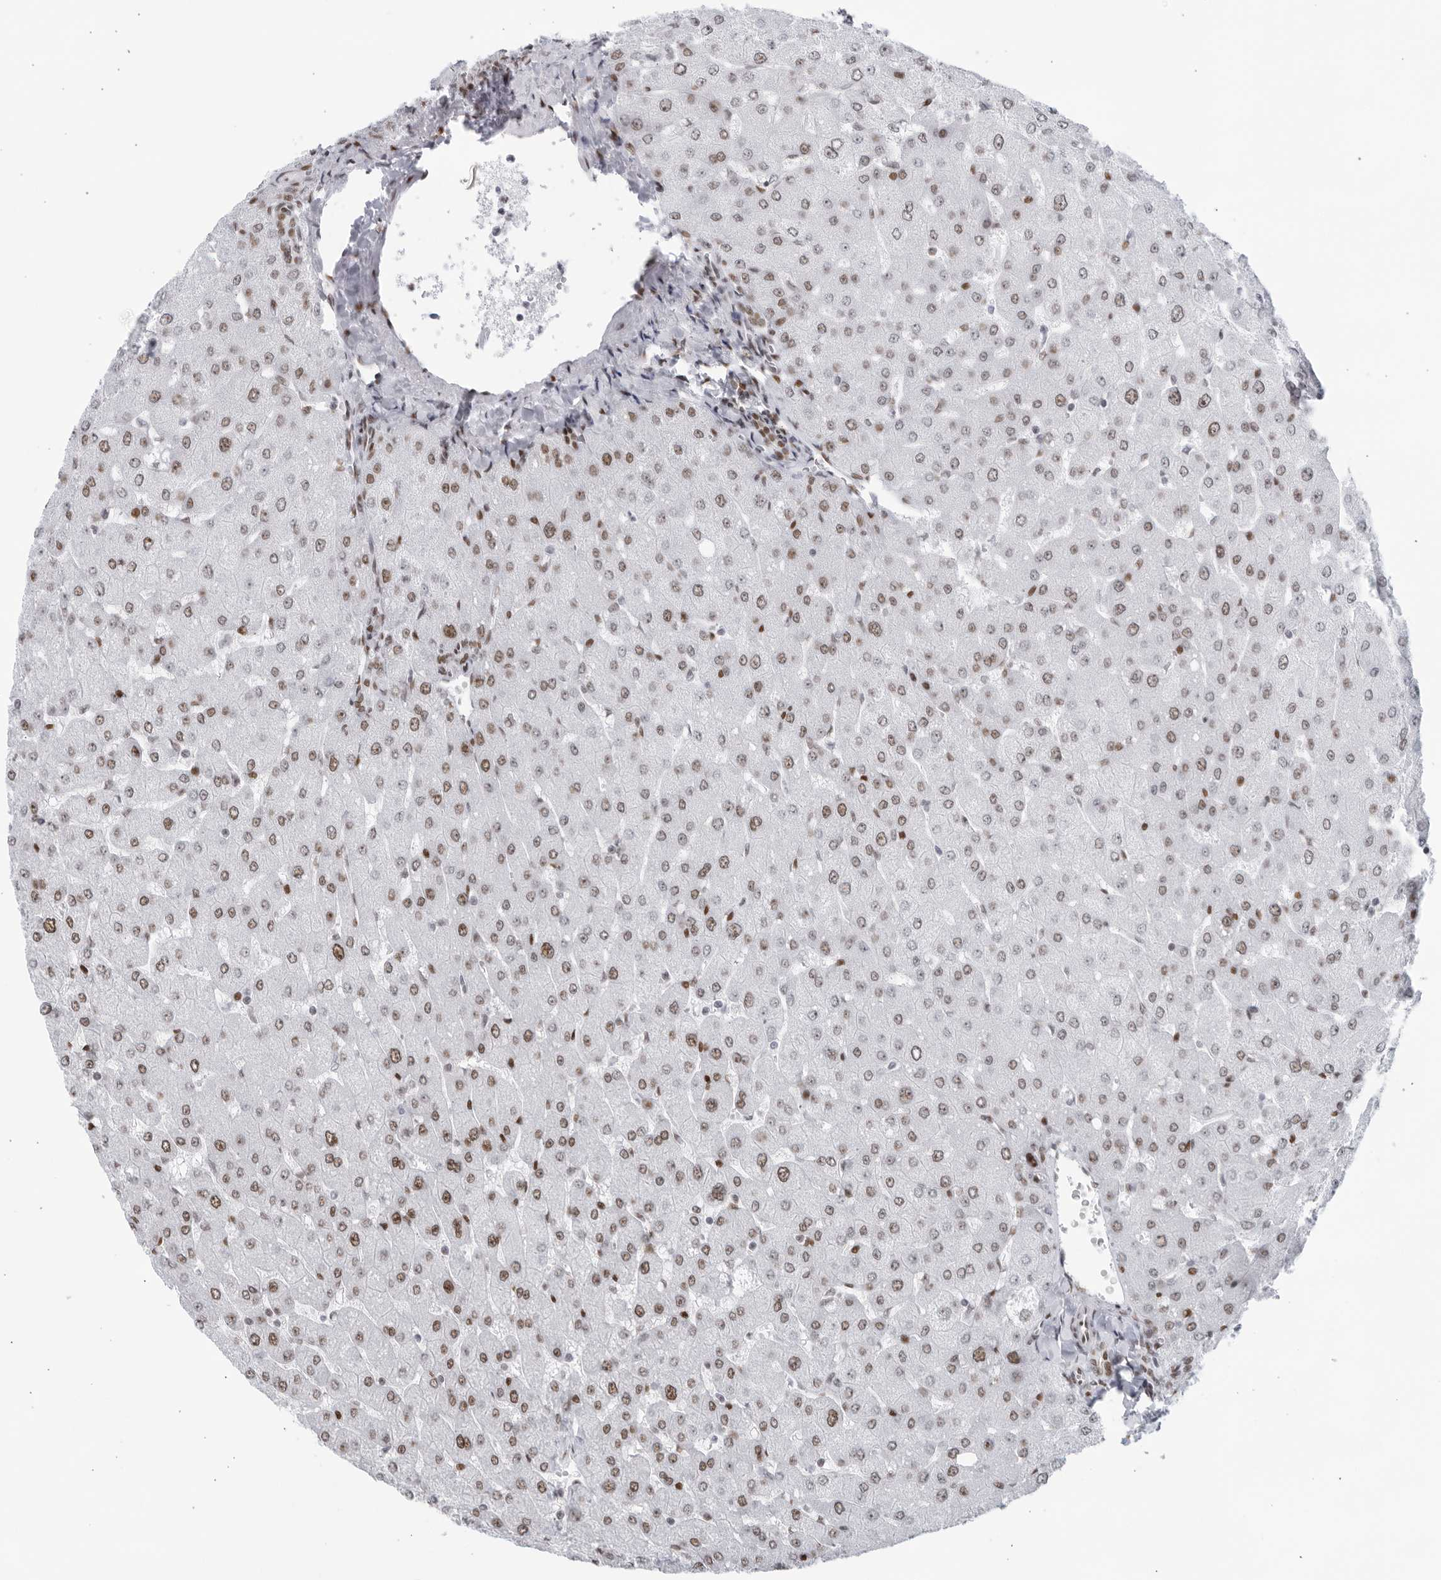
{"staining": {"intensity": "moderate", "quantity": ">75%", "location": "nuclear"}, "tissue": "liver", "cell_type": "Cholangiocytes", "image_type": "normal", "snomed": [{"axis": "morphology", "description": "Normal tissue, NOS"}, {"axis": "topography", "description": "Liver"}], "caption": "The image exhibits staining of normal liver, revealing moderate nuclear protein positivity (brown color) within cholangiocytes.", "gene": "HP1BP3", "patient": {"sex": "male", "age": 55}}